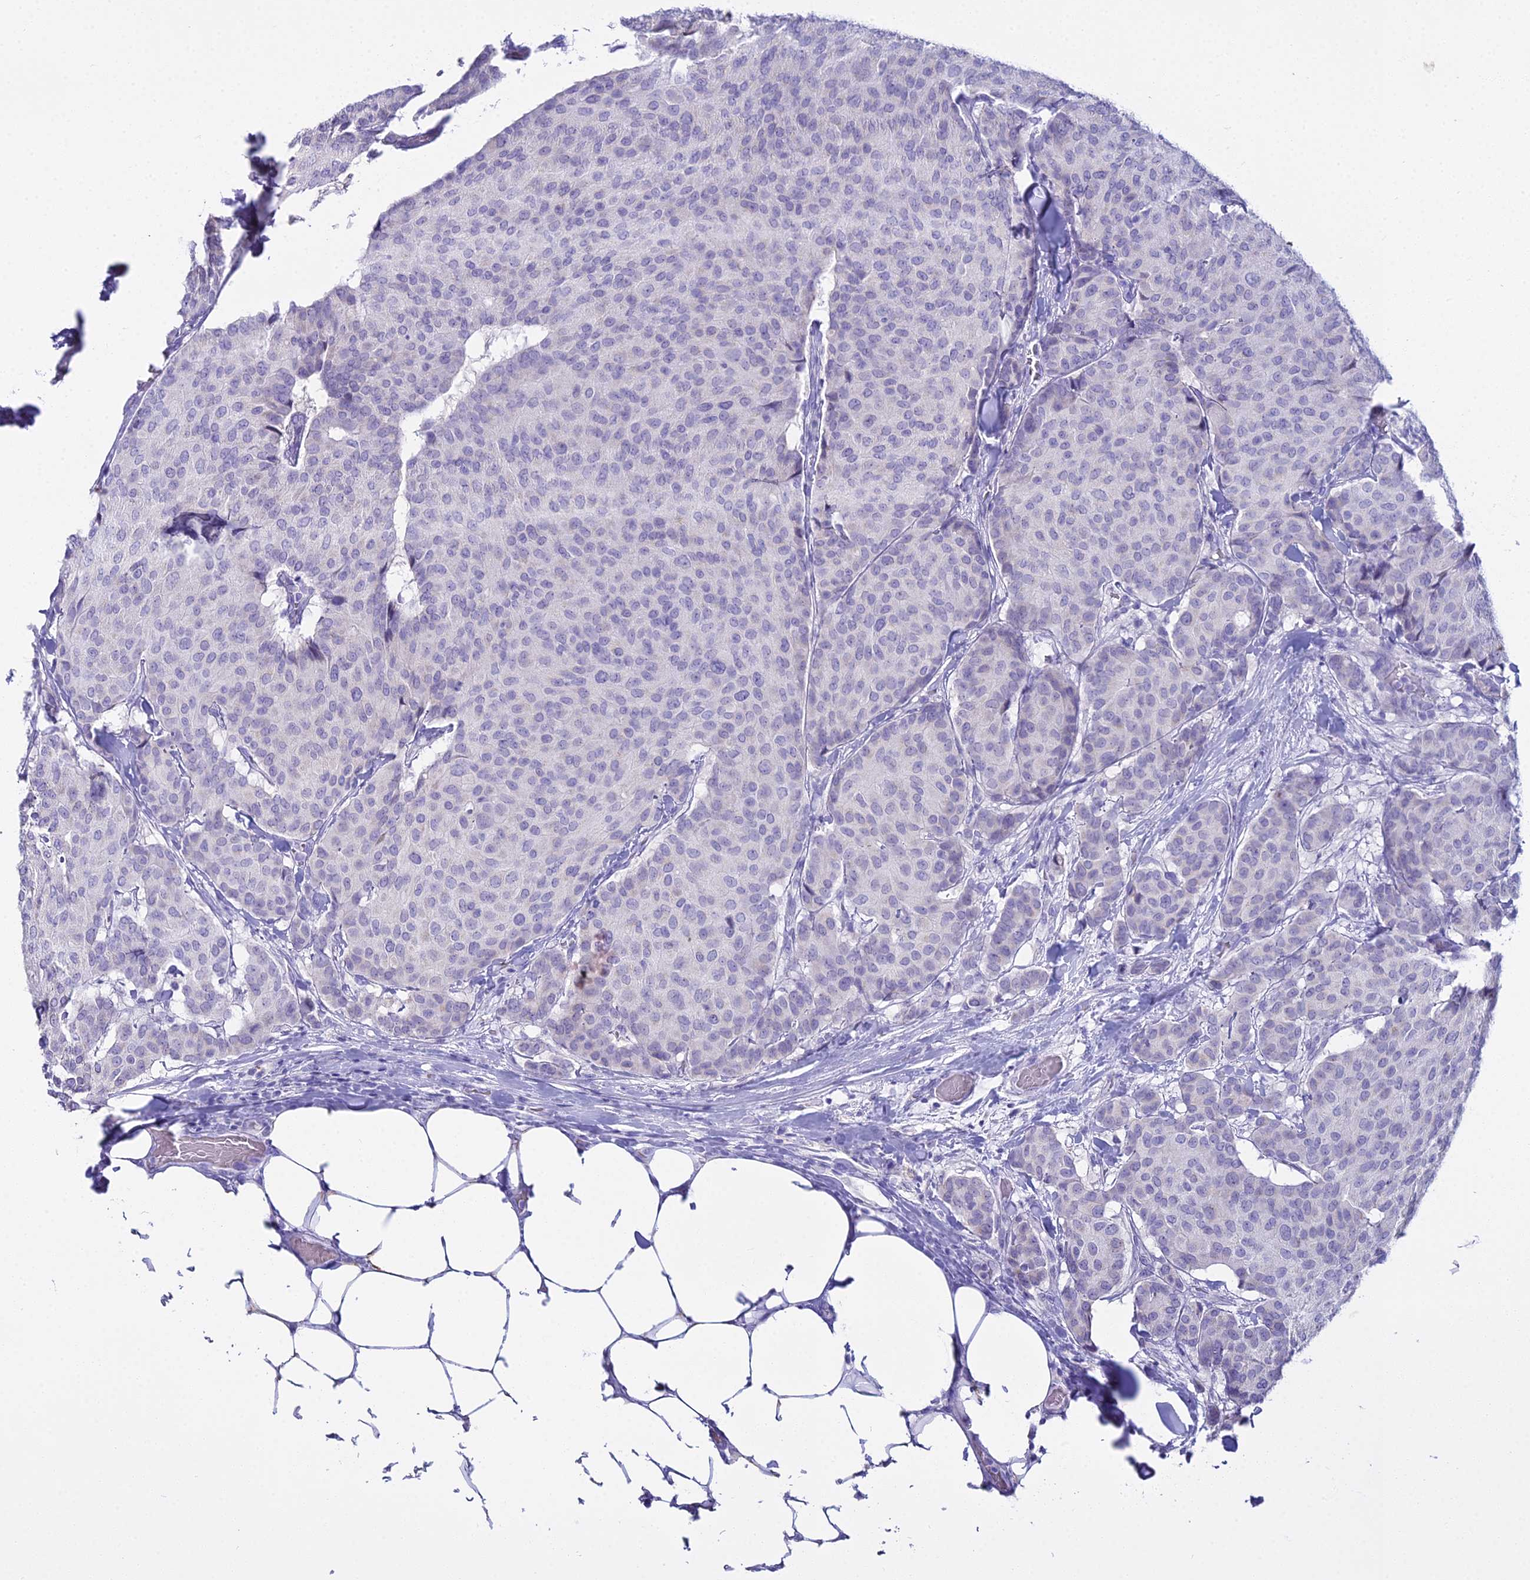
{"staining": {"intensity": "negative", "quantity": "none", "location": "none"}, "tissue": "breast cancer", "cell_type": "Tumor cells", "image_type": "cancer", "snomed": [{"axis": "morphology", "description": "Duct carcinoma"}, {"axis": "topography", "description": "Breast"}], "caption": "Breast invasive ductal carcinoma stained for a protein using IHC displays no positivity tumor cells.", "gene": "CGB2", "patient": {"sex": "female", "age": 75}}